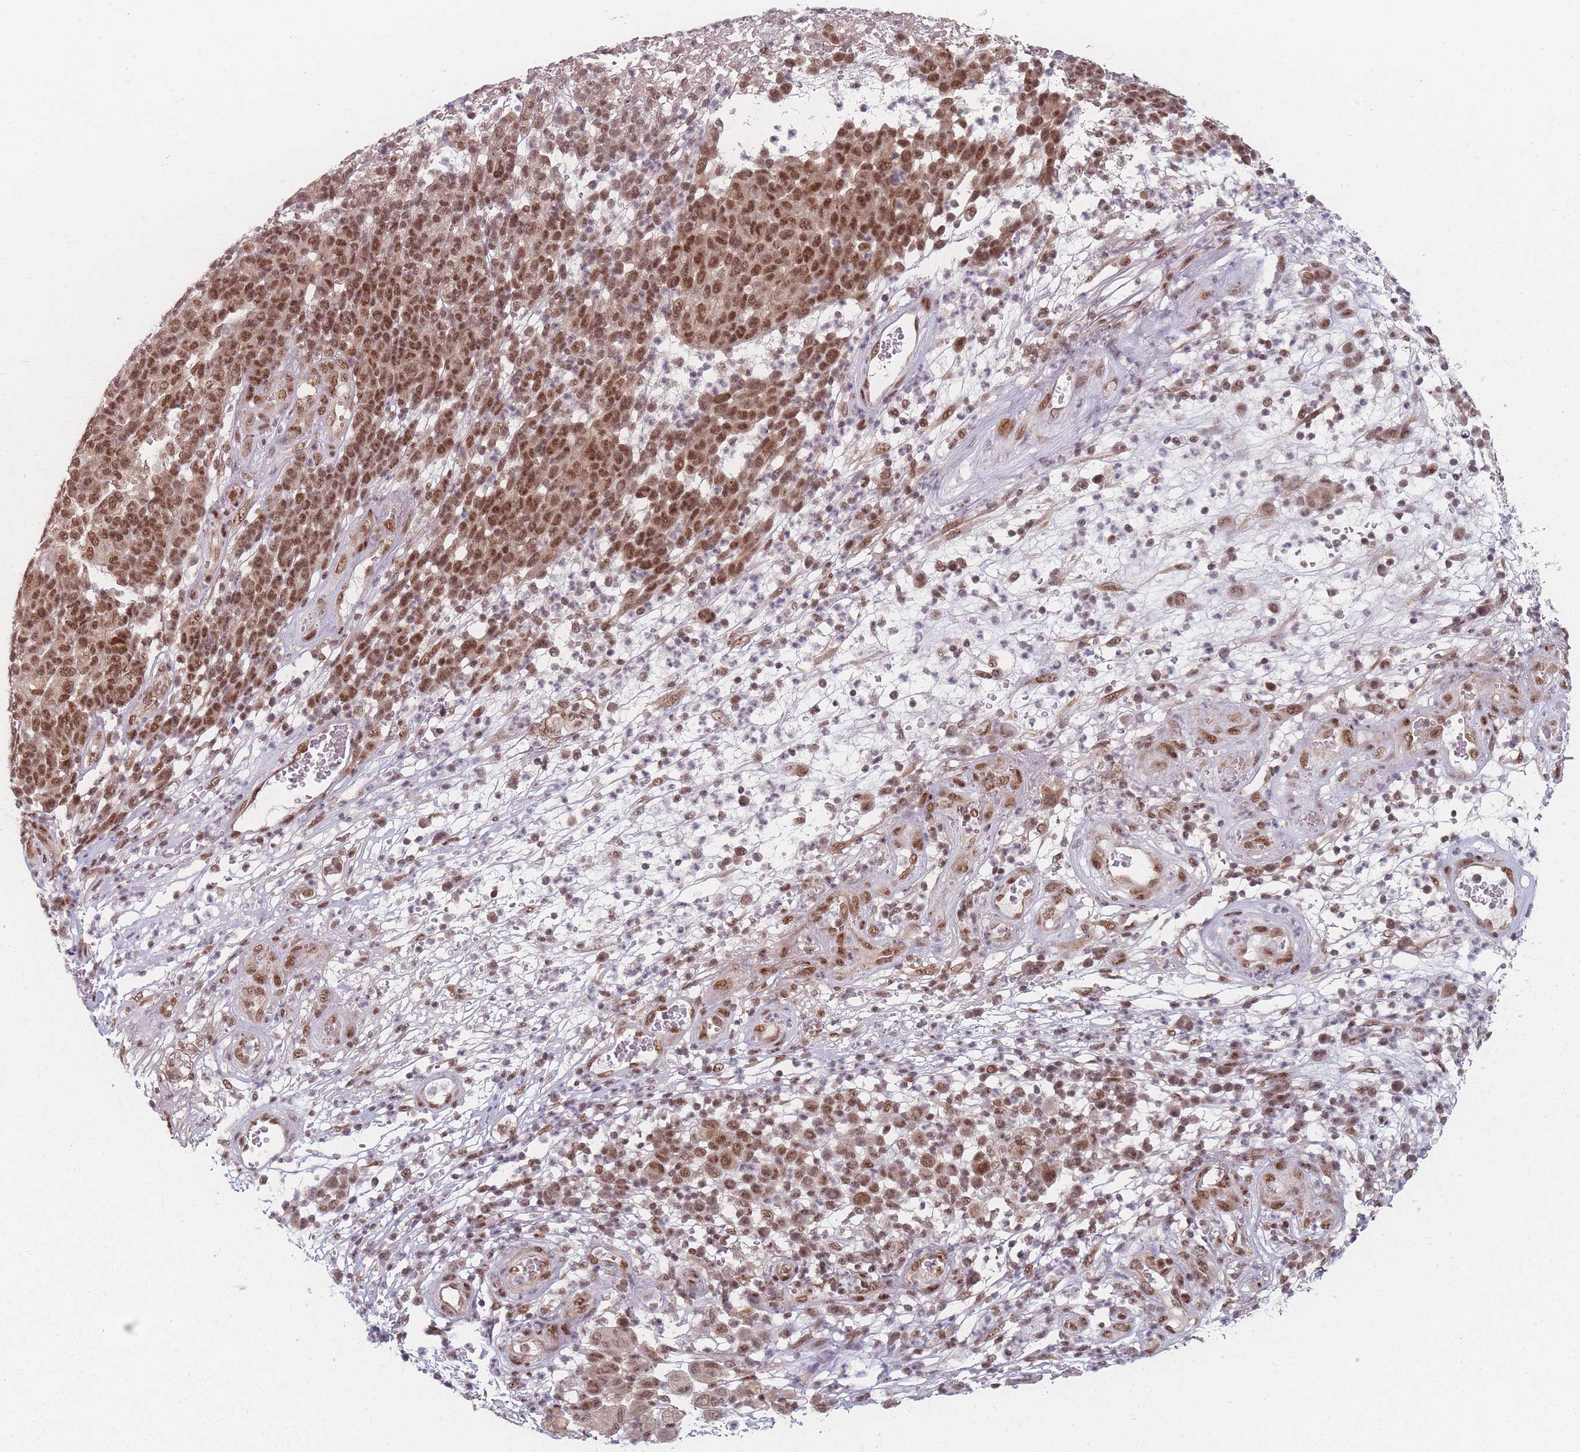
{"staining": {"intensity": "moderate", "quantity": ">75%", "location": "nuclear"}, "tissue": "melanoma", "cell_type": "Tumor cells", "image_type": "cancer", "snomed": [{"axis": "morphology", "description": "Malignant melanoma, NOS"}, {"axis": "topography", "description": "Skin"}], "caption": "Protein expression analysis of melanoma exhibits moderate nuclear staining in about >75% of tumor cells. (brown staining indicates protein expression, while blue staining denotes nuclei).", "gene": "ZC3H14", "patient": {"sex": "male", "age": 49}}